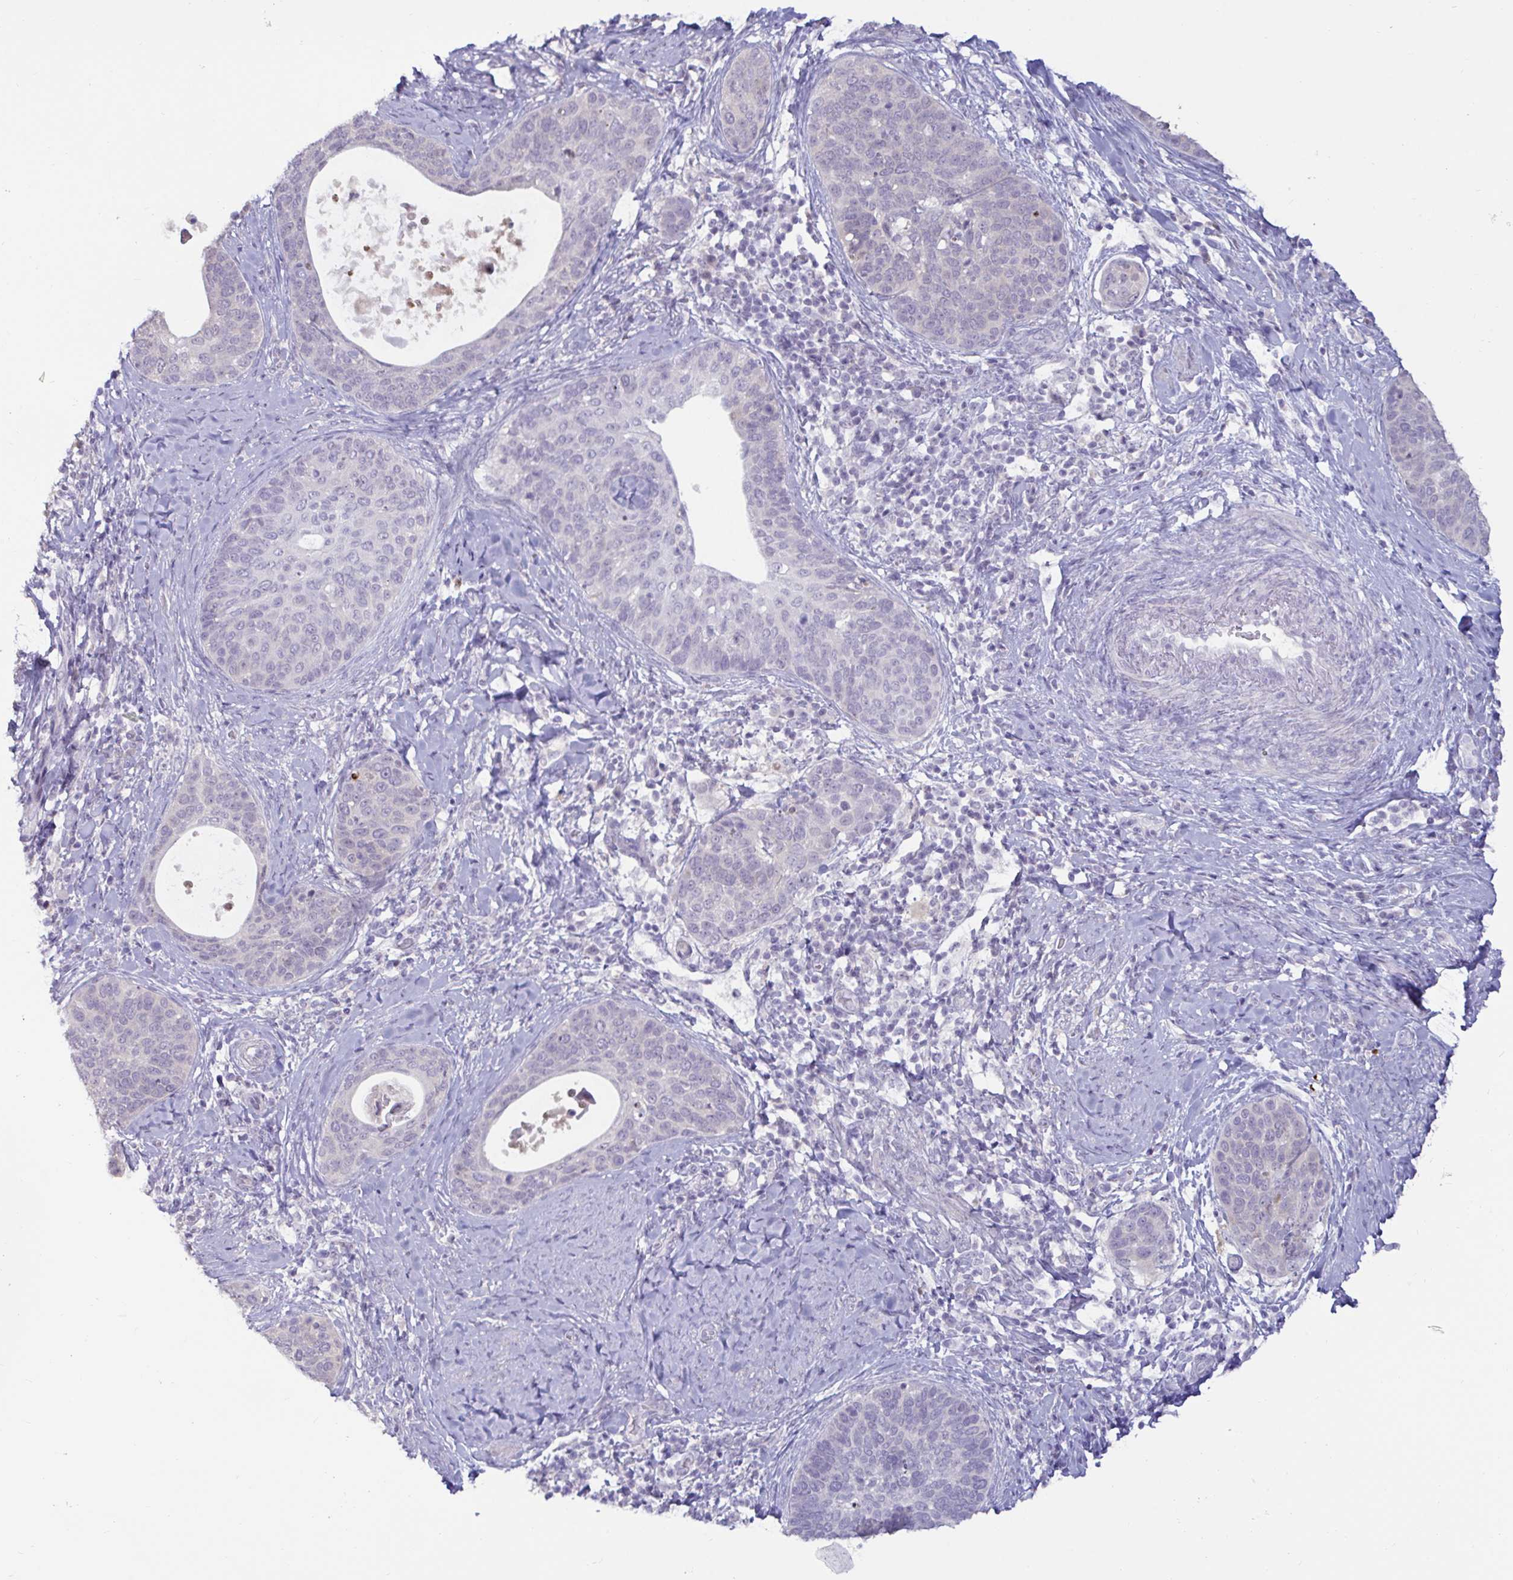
{"staining": {"intensity": "negative", "quantity": "none", "location": "none"}, "tissue": "cervical cancer", "cell_type": "Tumor cells", "image_type": "cancer", "snomed": [{"axis": "morphology", "description": "Squamous cell carcinoma, NOS"}, {"axis": "topography", "description": "Cervix"}], "caption": "Immunohistochemistry (IHC) micrograph of human cervical cancer stained for a protein (brown), which exhibits no staining in tumor cells.", "gene": "GSTM1", "patient": {"sex": "female", "age": 69}}